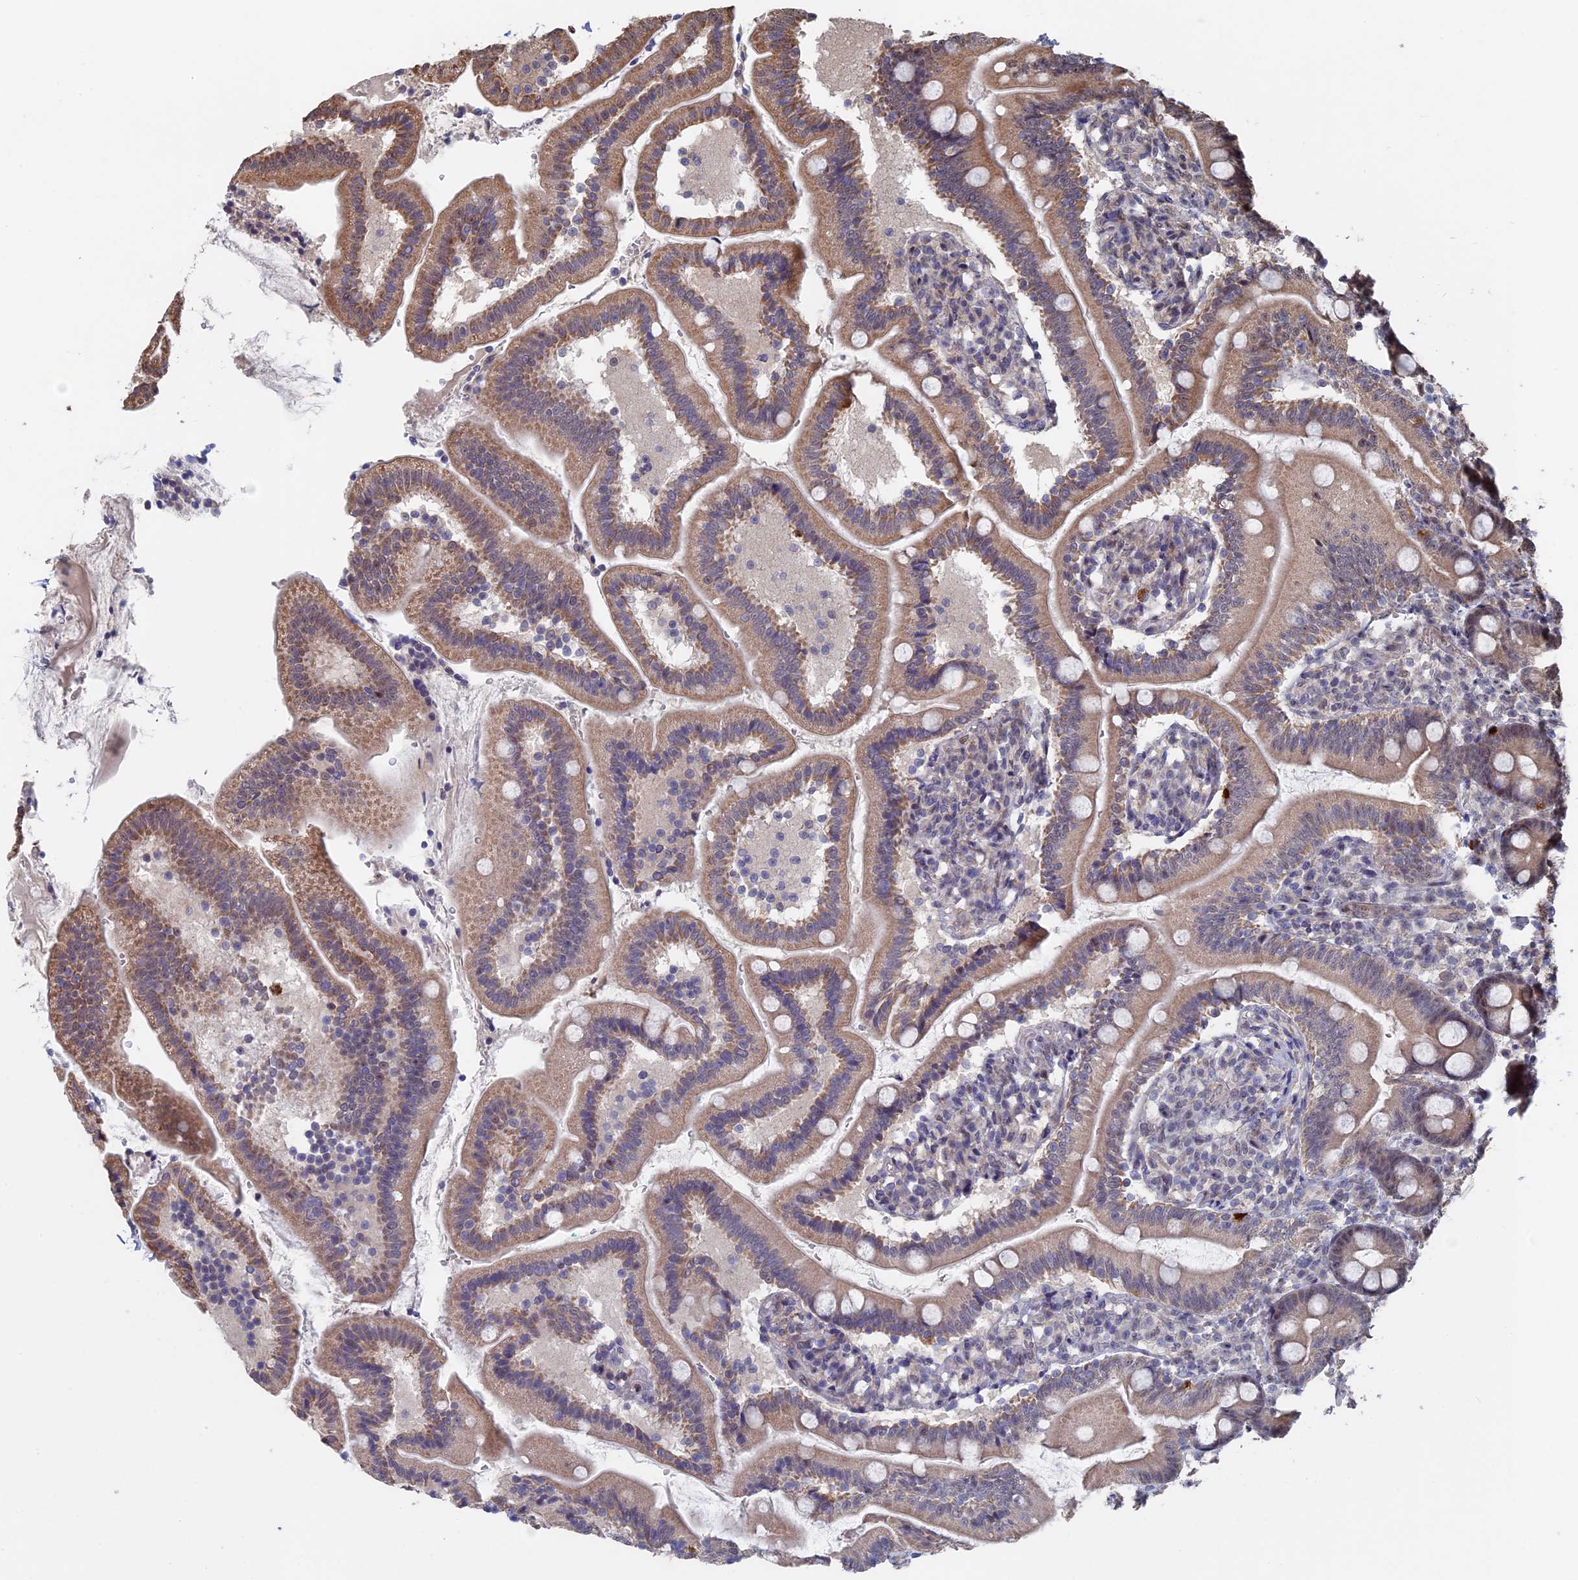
{"staining": {"intensity": "moderate", "quantity": ">75%", "location": "cytoplasmic/membranous"}, "tissue": "duodenum", "cell_type": "Glandular cells", "image_type": "normal", "snomed": [{"axis": "morphology", "description": "Normal tissue, NOS"}, {"axis": "topography", "description": "Duodenum"}], "caption": "This image displays IHC staining of benign duodenum, with medium moderate cytoplasmic/membranous positivity in approximately >75% of glandular cells.", "gene": "KIAA1328", "patient": {"sex": "female", "age": 67}}